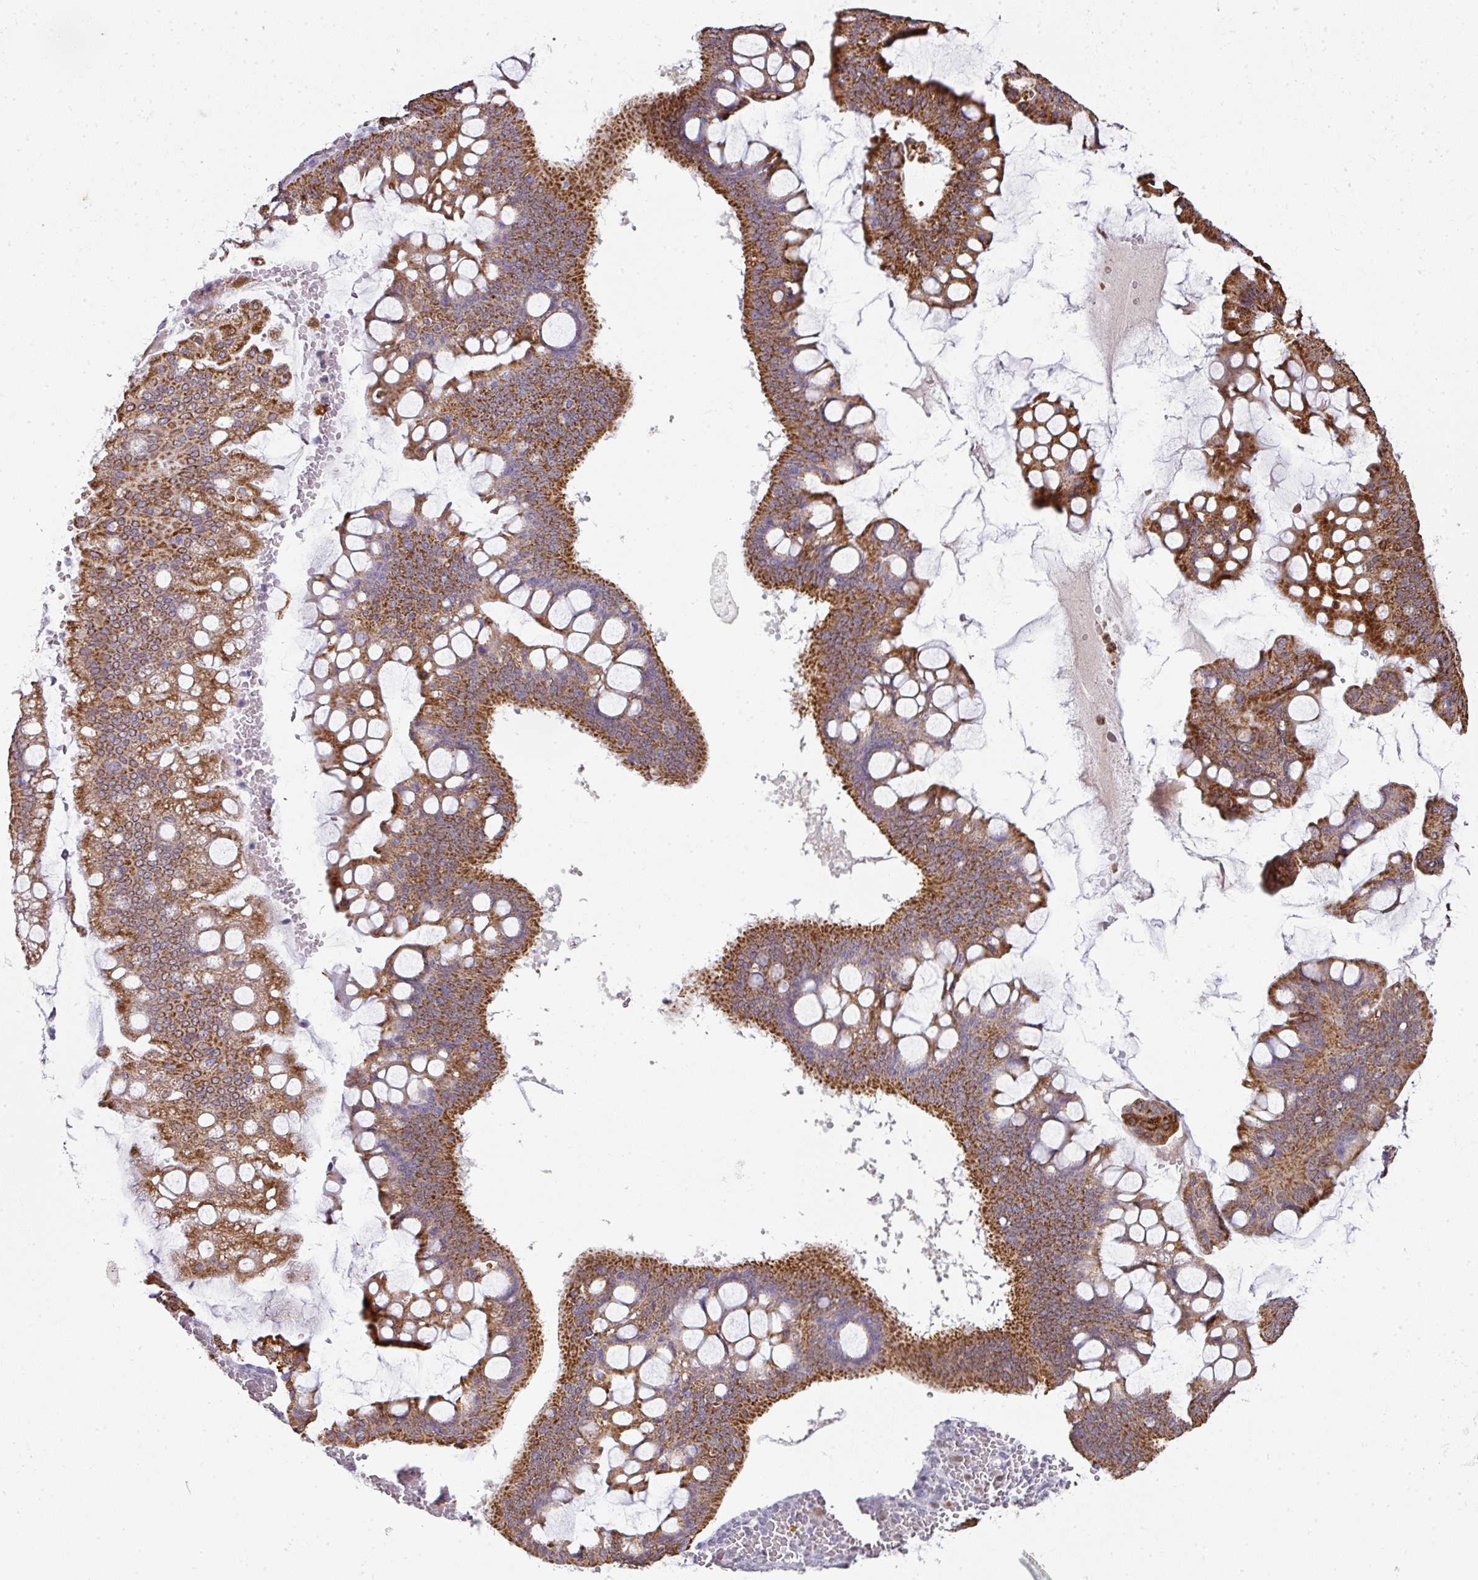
{"staining": {"intensity": "strong", "quantity": ">75%", "location": "cytoplasmic/membranous"}, "tissue": "ovarian cancer", "cell_type": "Tumor cells", "image_type": "cancer", "snomed": [{"axis": "morphology", "description": "Cystadenocarcinoma, mucinous, NOS"}, {"axis": "topography", "description": "Ovary"}], "caption": "Strong cytoplasmic/membranous positivity for a protein is seen in approximately >75% of tumor cells of ovarian mucinous cystadenocarcinoma using immunohistochemistry.", "gene": "ANKRD18A", "patient": {"sex": "female", "age": 73}}